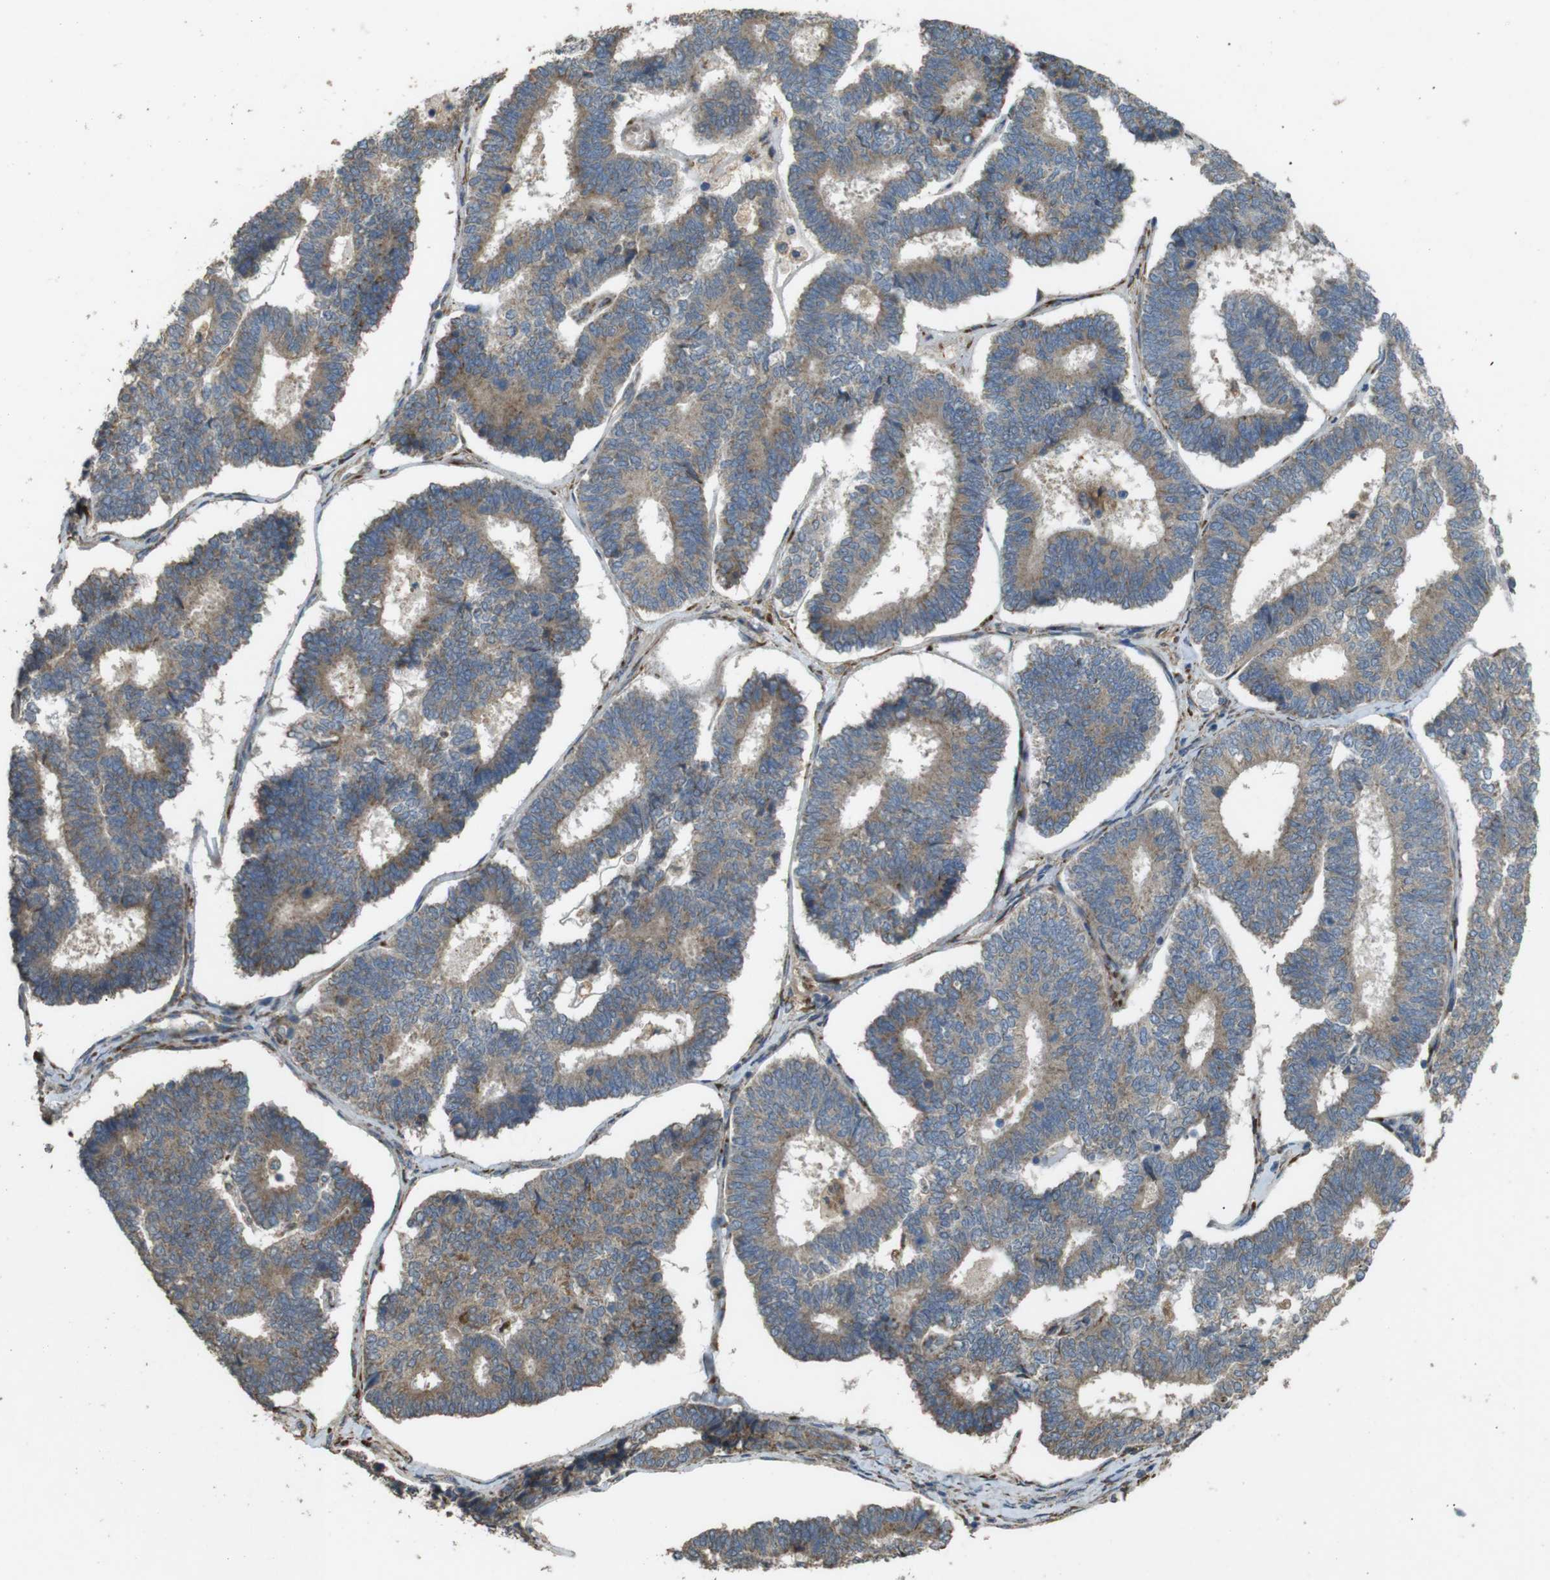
{"staining": {"intensity": "moderate", "quantity": ">75%", "location": "cytoplasmic/membranous"}, "tissue": "endometrial cancer", "cell_type": "Tumor cells", "image_type": "cancer", "snomed": [{"axis": "morphology", "description": "Adenocarcinoma, NOS"}, {"axis": "topography", "description": "Endometrium"}], "caption": "Adenocarcinoma (endometrial) tissue exhibits moderate cytoplasmic/membranous expression in approximately >75% of tumor cells, visualized by immunohistochemistry.", "gene": "ARHGAP24", "patient": {"sex": "female", "age": 70}}